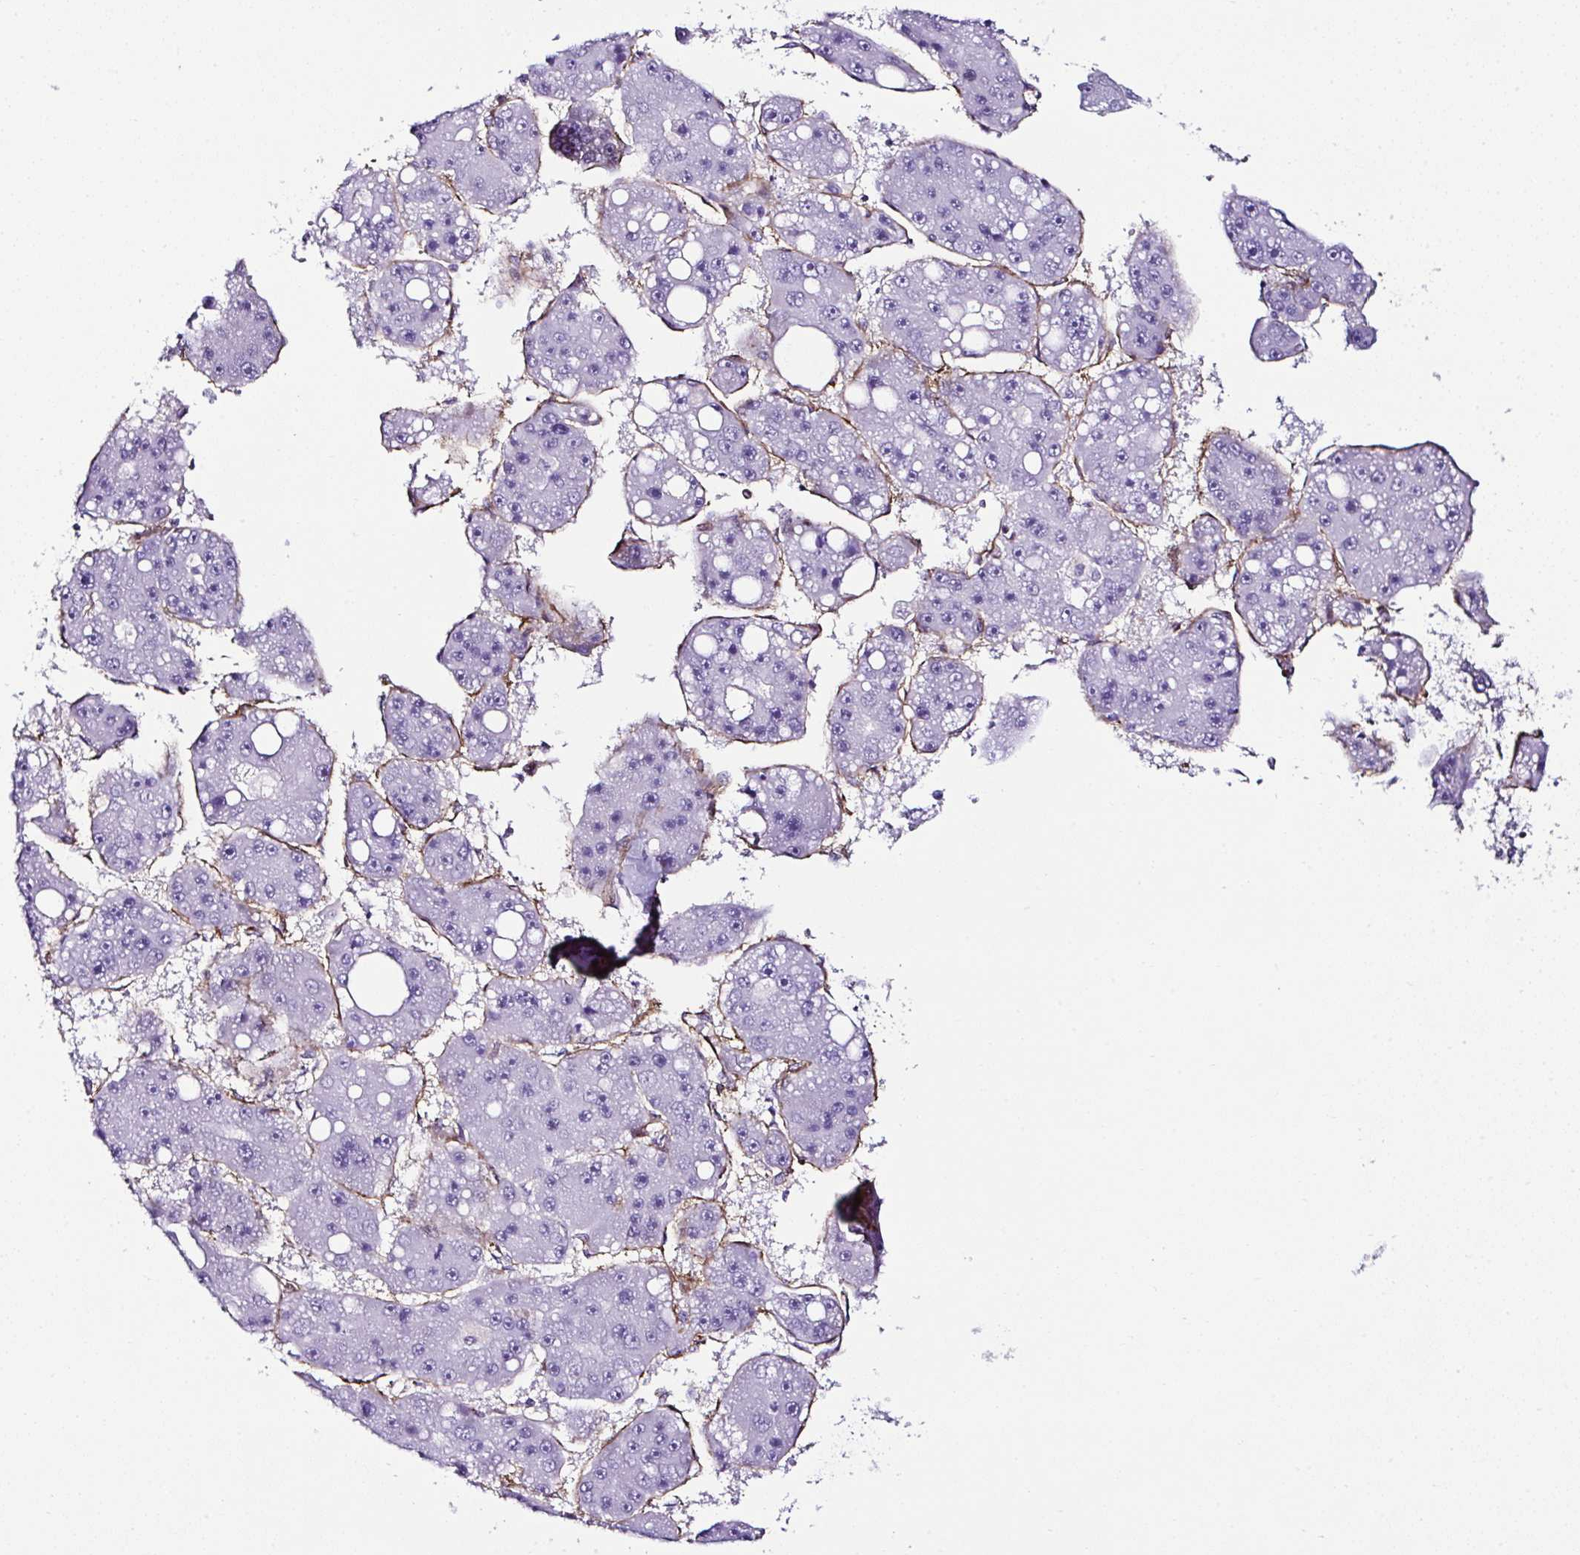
{"staining": {"intensity": "negative", "quantity": "none", "location": "none"}, "tissue": "liver cancer", "cell_type": "Tumor cells", "image_type": "cancer", "snomed": [{"axis": "morphology", "description": "Carcinoma, Hepatocellular, NOS"}, {"axis": "topography", "description": "Liver"}], "caption": "A micrograph of hepatocellular carcinoma (liver) stained for a protein displays no brown staining in tumor cells.", "gene": "FBXO34", "patient": {"sex": "female", "age": 61}}